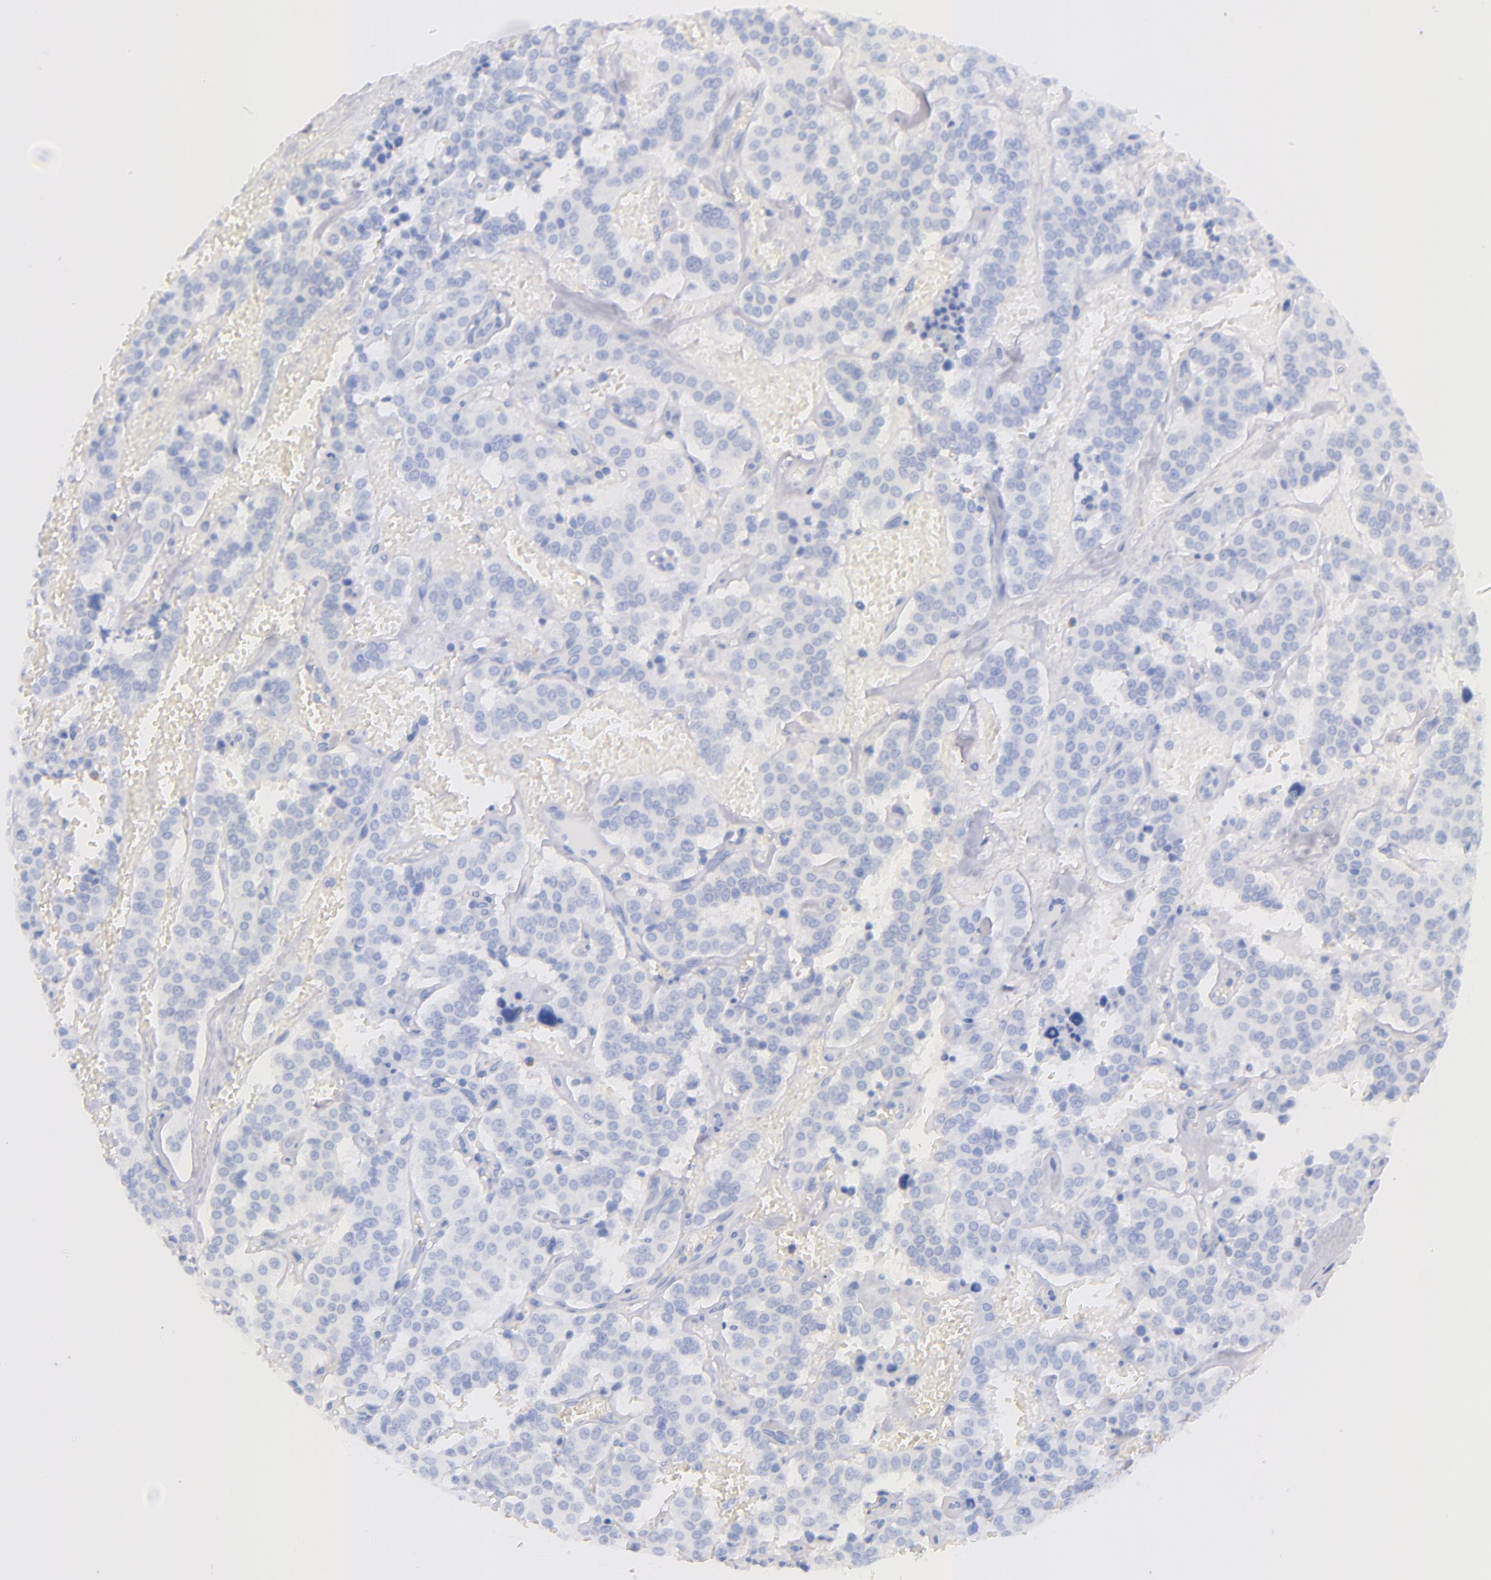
{"staining": {"intensity": "negative", "quantity": "none", "location": "none"}, "tissue": "carcinoid", "cell_type": "Tumor cells", "image_type": "cancer", "snomed": [{"axis": "morphology", "description": "Carcinoid, malignant, NOS"}, {"axis": "topography", "description": "Bronchus"}], "caption": "IHC photomicrograph of neoplastic tissue: human carcinoid stained with DAB reveals no significant protein staining in tumor cells.", "gene": "SFTPA2", "patient": {"sex": "male", "age": 55}}